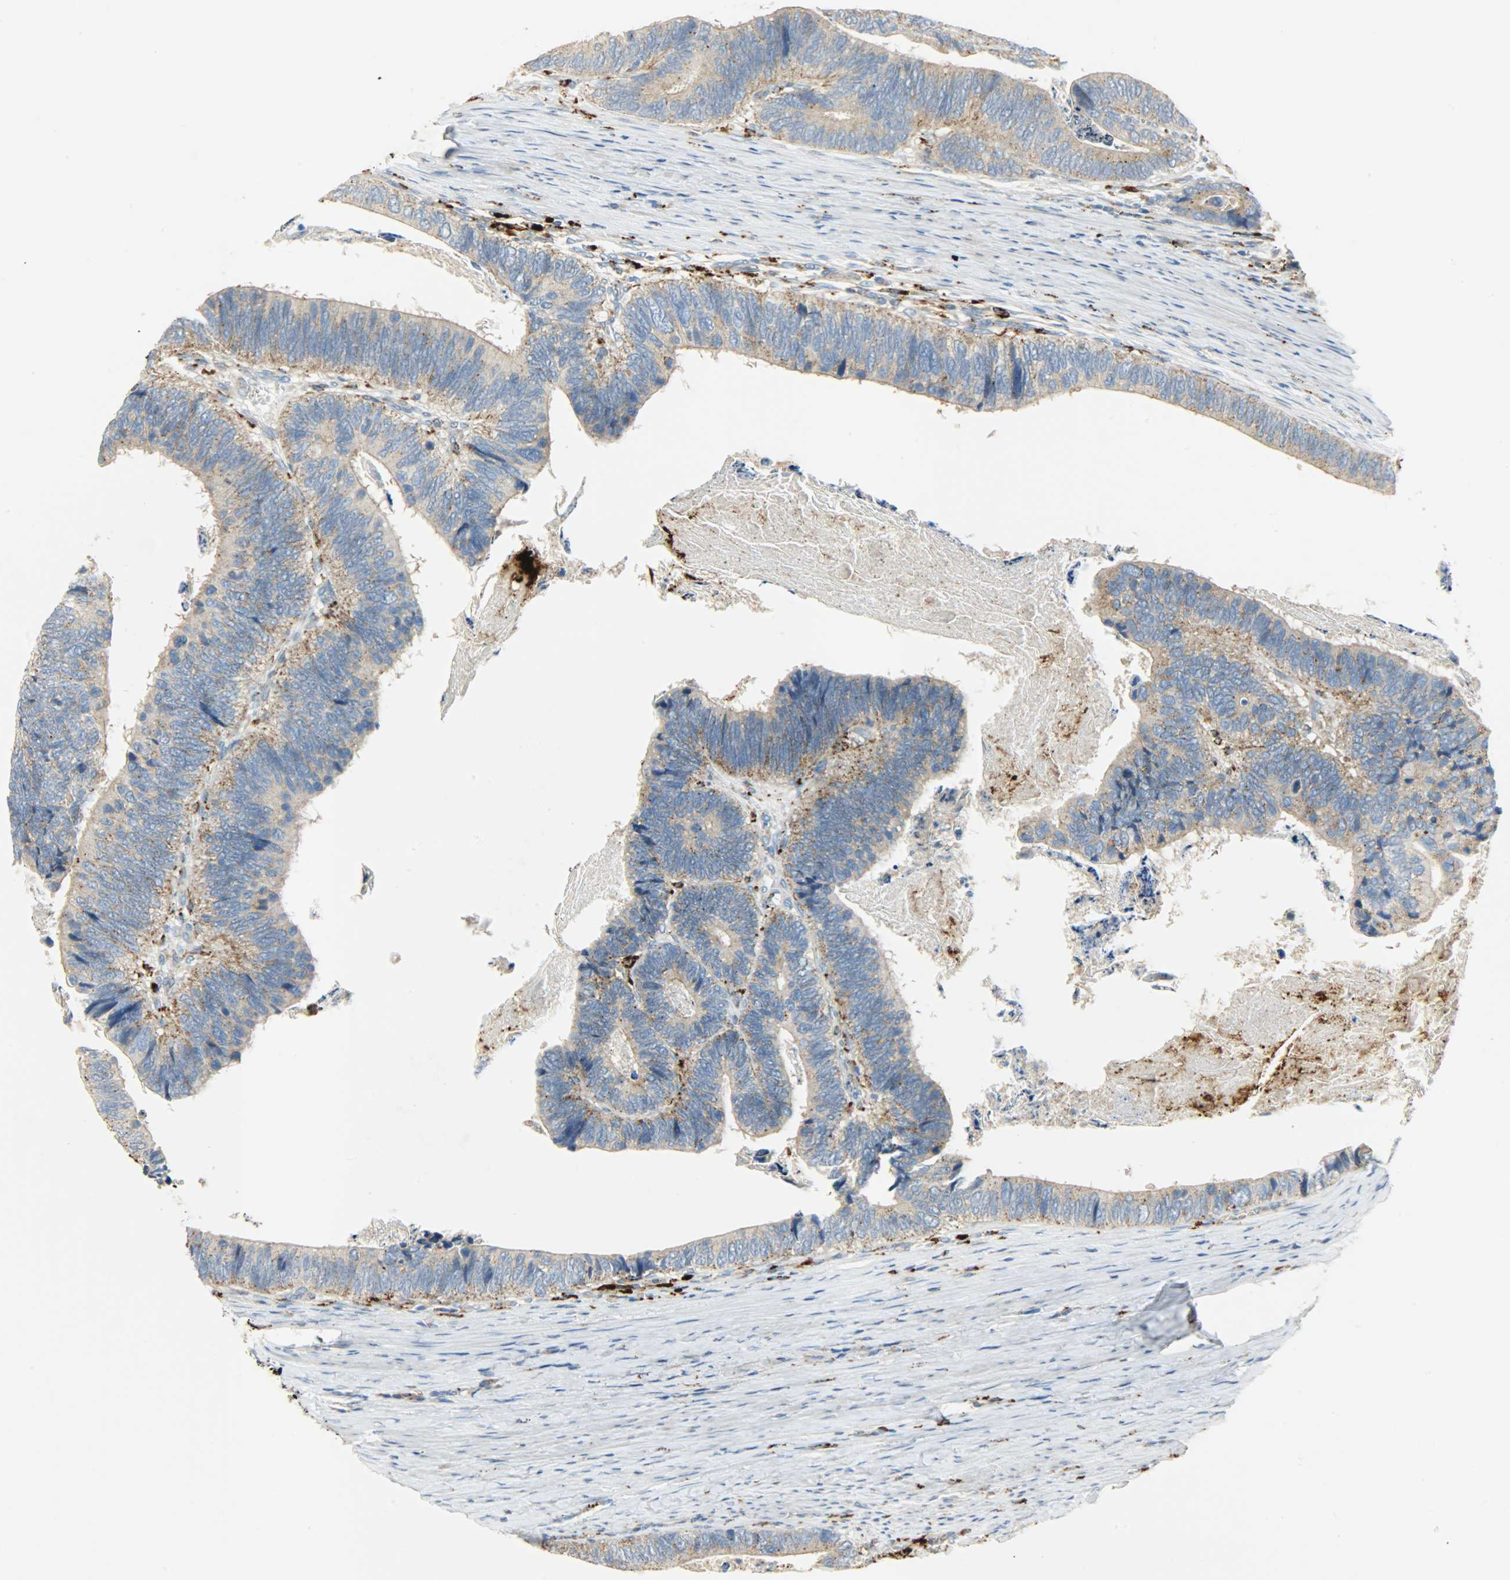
{"staining": {"intensity": "moderate", "quantity": "25%-75%", "location": "cytoplasmic/membranous"}, "tissue": "colorectal cancer", "cell_type": "Tumor cells", "image_type": "cancer", "snomed": [{"axis": "morphology", "description": "Adenocarcinoma, NOS"}, {"axis": "topography", "description": "Colon"}], "caption": "This micrograph shows IHC staining of colorectal cancer, with medium moderate cytoplasmic/membranous positivity in approximately 25%-75% of tumor cells.", "gene": "ASAH1", "patient": {"sex": "male", "age": 72}}